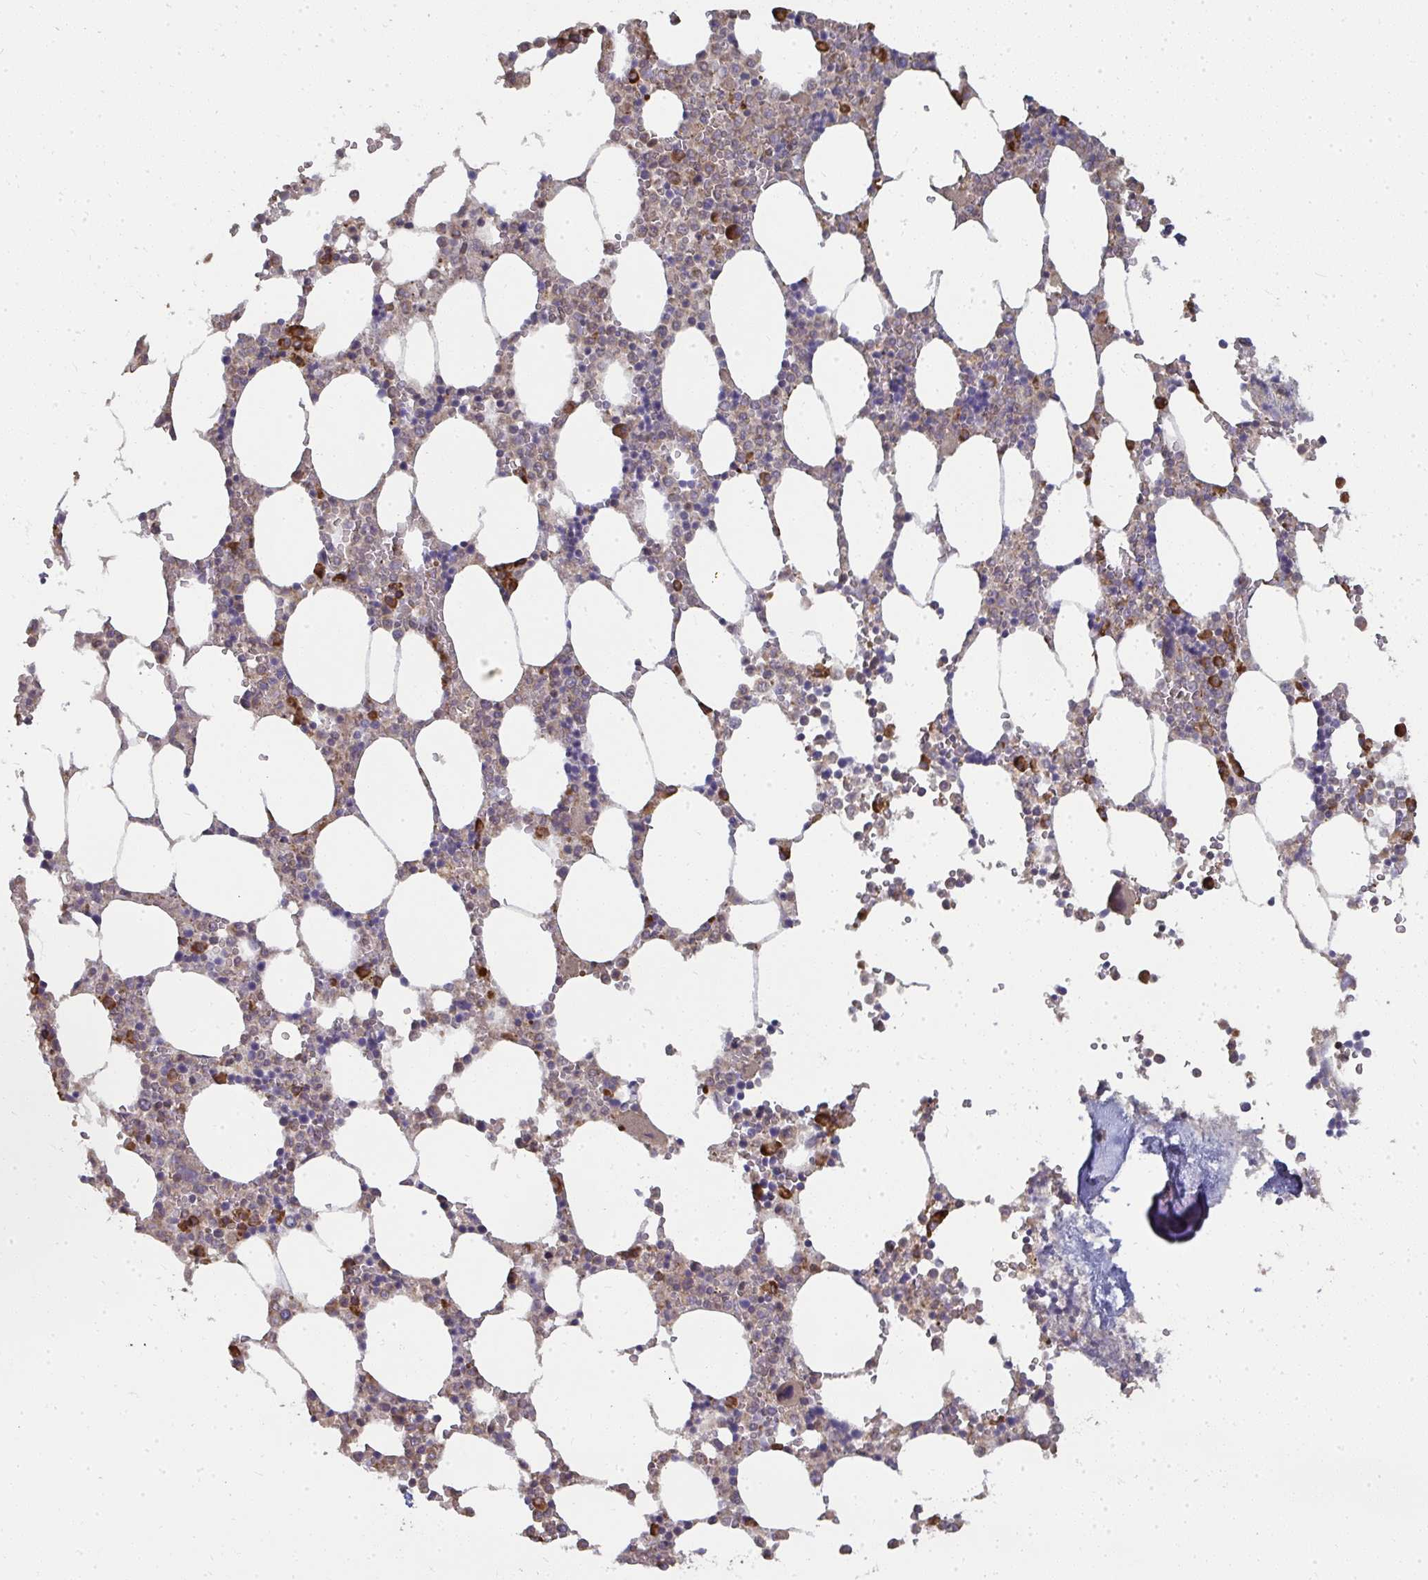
{"staining": {"intensity": "strong", "quantity": "<25%", "location": "cytoplasmic/membranous"}, "tissue": "bone marrow", "cell_type": "Hematopoietic cells", "image_type": "normal", "snomed": [{"axis": "morphology", "description": "Normal tissue, NOS"}, {"axis": "topography", "description": "Bone marrow"}], "caption": "Immunohistochemical staining of normal bone marrow shows strong cytoplasmic/membranous protein staining in about <25% of hematopoietic cells.", "gene": "ZFYVE28", "patient": {"sex": "male", "age": 64}}